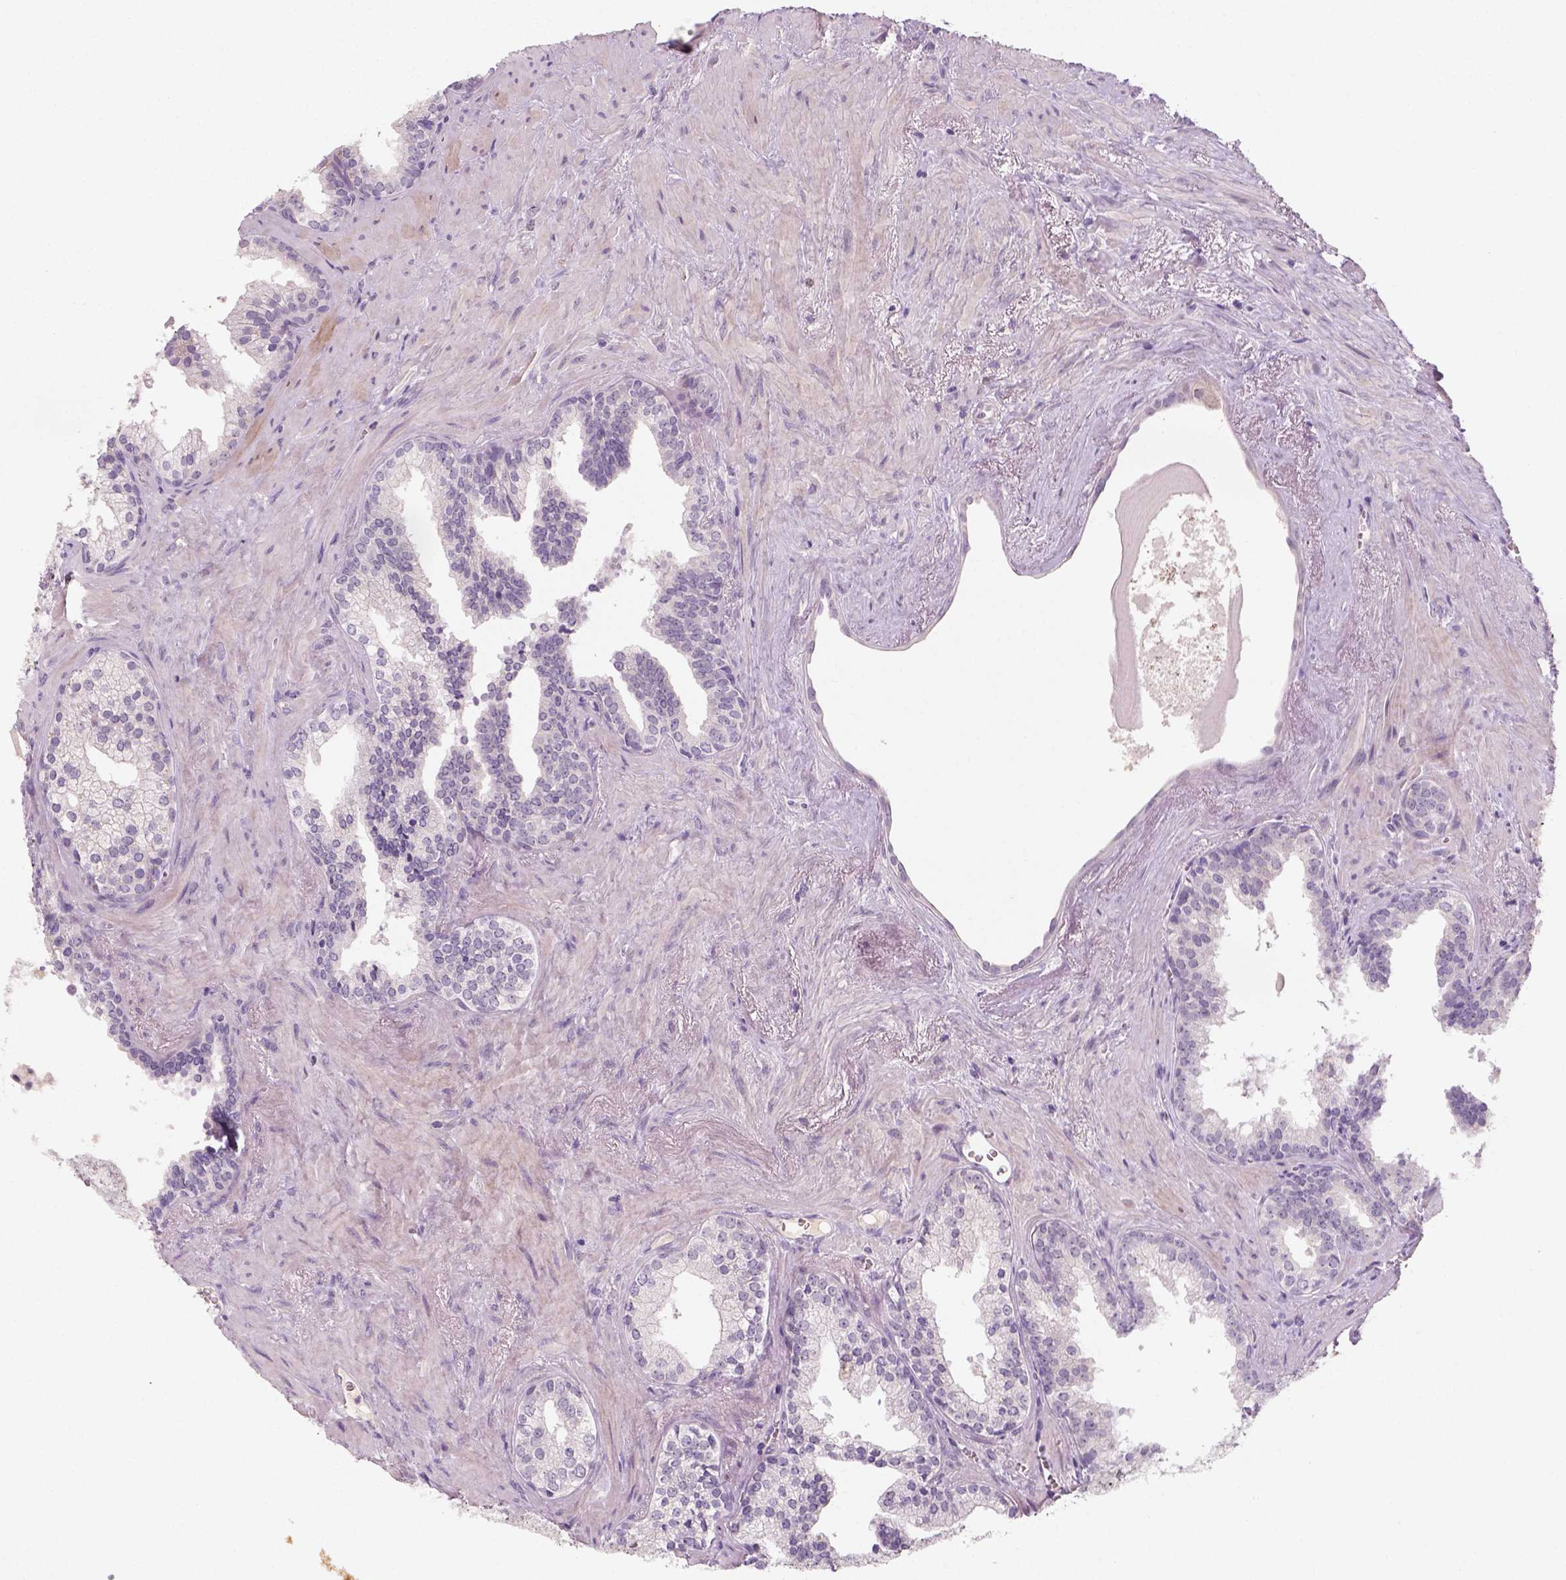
{"staining": {"intensity": "negative", "quantity": "none", "location": "none"}, "tissue": "prostate cancer", "cell_type": "Tumor cells", "image_type": "cancer", "snomed": [{"axis": "morphology", "description": "Adenocarcinoma, High grade"}, {"axis": "topography", "description": "Prostate"}], "caption": "Tumor cells show no significant protein expression in prostate cancer (high-grade adenocarcinoma). (Brightfield microscopy of DAB (3,3'-diaminobenzidine) immunohistochemistry at high magnification).", "gene": "GFI1B", "patient": {"sex": "male", "age": 68}}